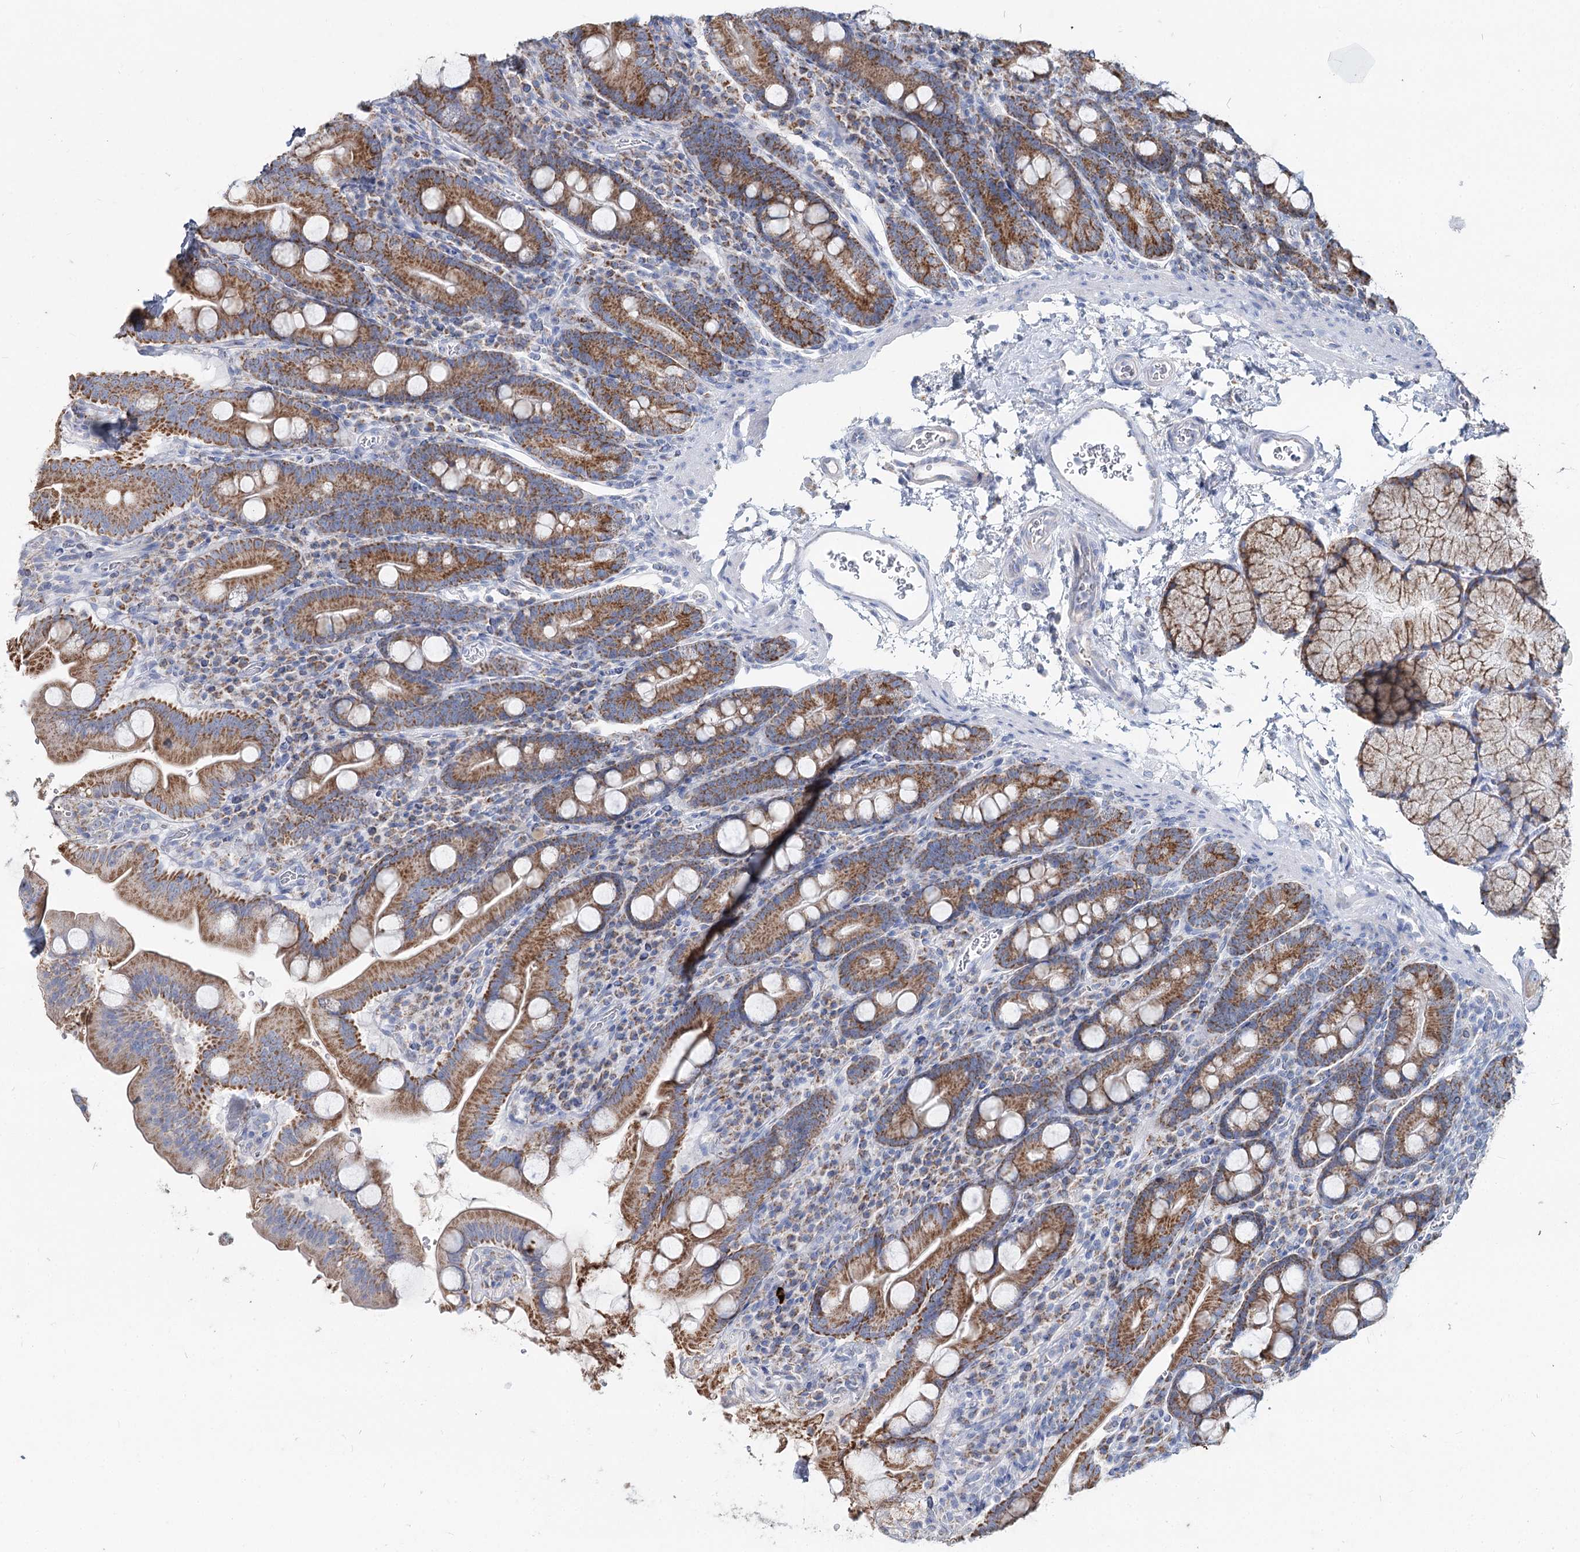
{"staining": {"intensity": "moderate", "quantity": ">75%", "location": "cytoplasmic/membranous"}, "tissue": "duodenum", "cell_type": "Glandular cells", "image_type": "normal", "snomed": [{"axis": "morphology", "description": "Normal tissue, NOS"}, {"axis": "topography", "description": "Duodenum"}], "caption": "Duodenum stained with DAB (3,3'-diaminobenzidine) IHC reveals medium levels of moderate cytoplasmic/membranous expression in about >75% of glandular cells.", "gene": "MCCC2", "patient": {"sex": "male", "age": 35}}